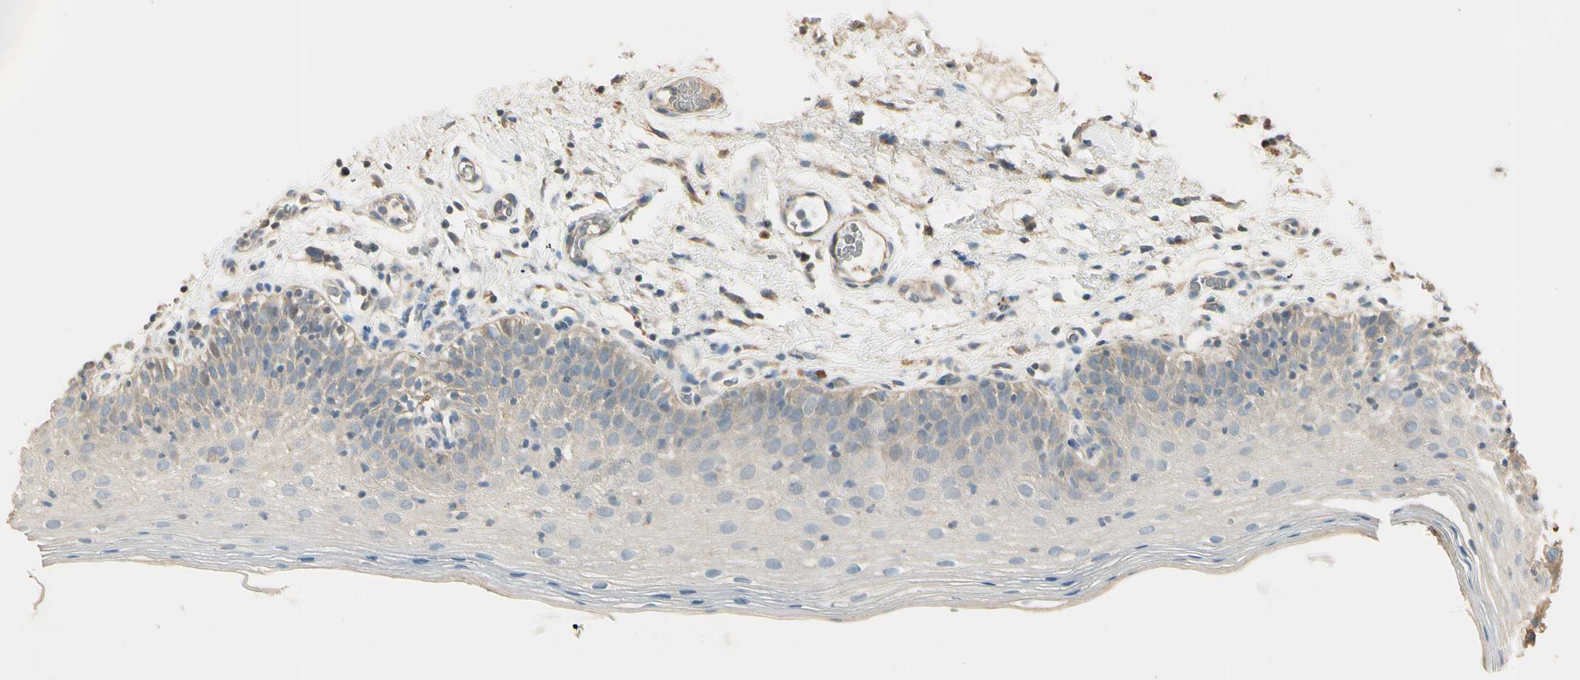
{"staining": {"intensity": "weak", "quantity": "25%-75%", "location": "cytoplasmic/membranous"}, "tissue": "oral mucosa", "cell_type": "Squamous epithelial cells", "image_type": "normal", "snomed": [{"axis": "morphology", "description": "Normal tissue, NOS"}, {"axis": "morphology", "description": "Squamous cell carcinoma, NOS"}, {"axis": "topography", "description": "Skeletal muscle"}, {"axis": "topography", "description": "Oral tissue"}], "caption": "Immunohistochemical staining of normal human oral mucosa exhibits 25%-75% levels of weak cytoplasmic/membranous protein staining in approximately 25%-75% of squamous epithelial cells.", "gene": "PLXNA1", "patient": {"sex": "male", "age": 71}}